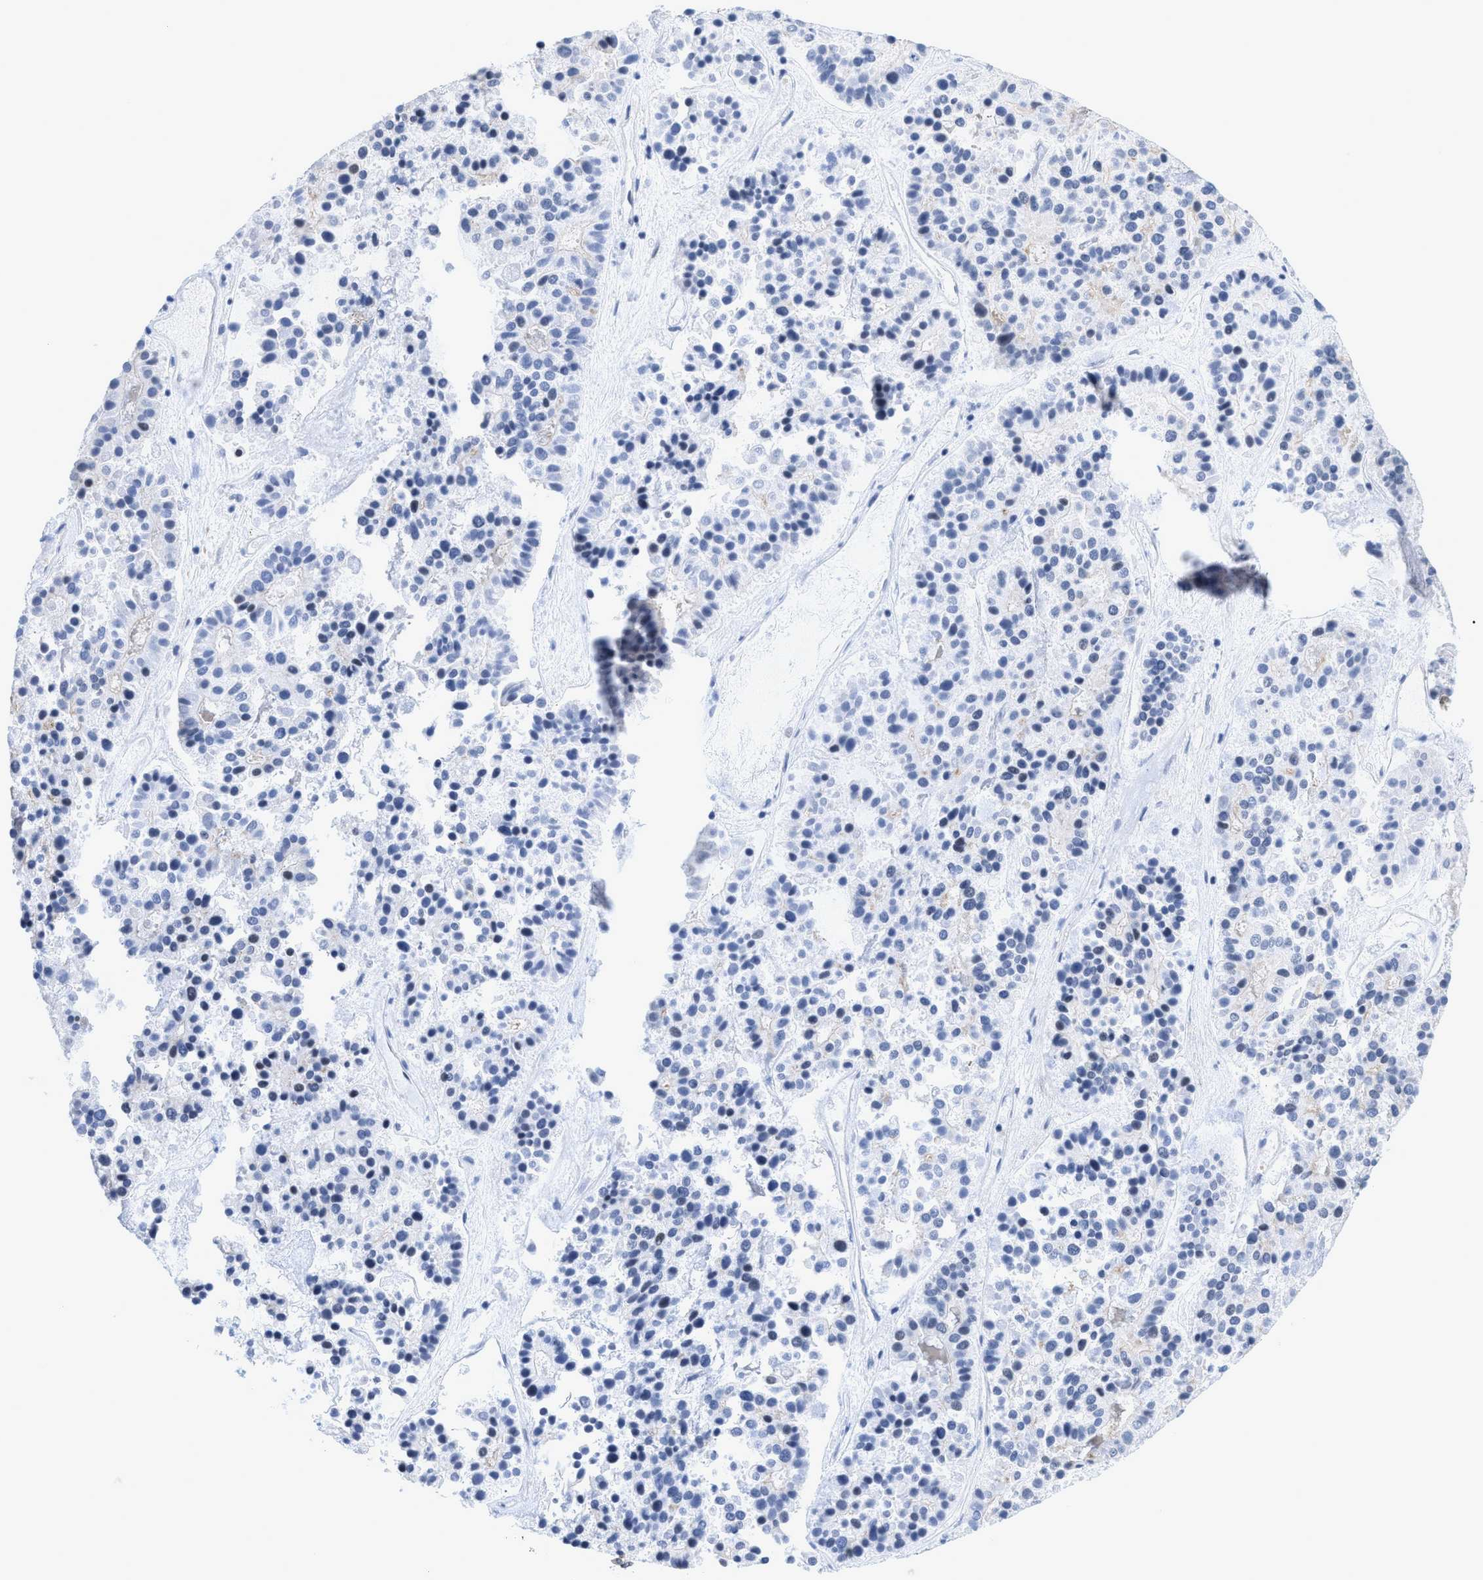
{"staining": {"intensity": "negative", "quantity": "none", "location": "none"}, "tissue": "pancreatic cancer", "cell_type": "Tumor cells", "image_type": "cancer", "snomed": [{"axis": "morphology", "description": "Adenocarcinoma, NOS"}, {"axis": "topography", "description": "Pancreas"}], "caption": "Pancreatic cancer (adenocarcinoma) was stained to show a protein in brown. There is no significant positivity in tumor cells.", "gene": "GPRASP2", "patient": {"sex": "male", "age": 50}}